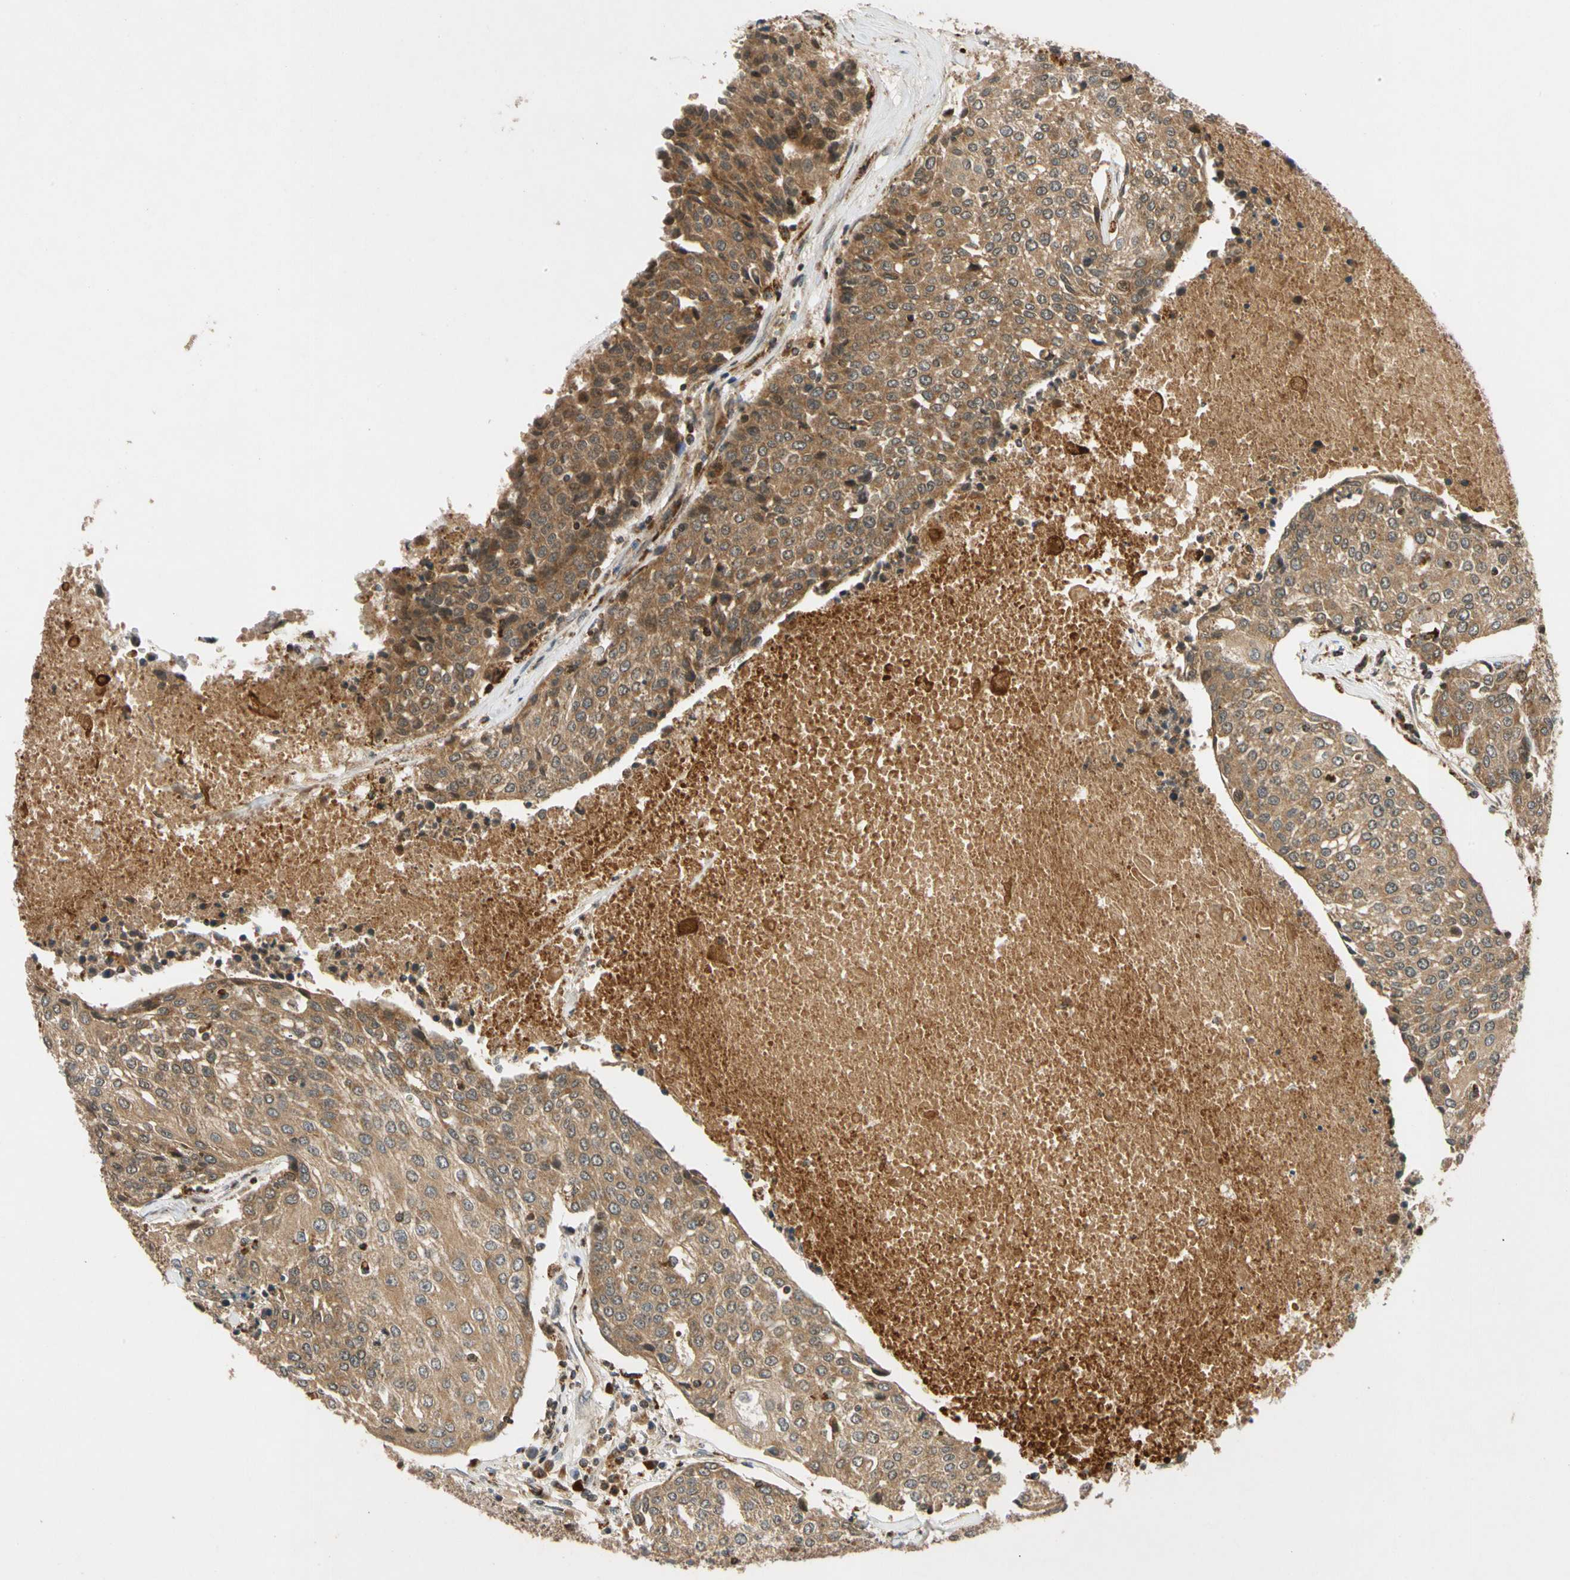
{"staining": {"intensity": "moderate", "quantity": ">75%", "location": "cytoplasmic/membranous"}, "tissue": "urothelial cancer", "cell_type": "Tumor cells", "image_type": "cancer", "snomed": [{"axis": "morphology", "description": "Urothelial carcinoma, High grade"}, {"axis": "topography", "description": "Urinary bladder"}], "caption": "IHC (DAB) staining of urothelial carcinoma (high-grade) demonstrates moderate cytoplasmic/membranous protein staining in approximately >75% of tumor cells. Nuclei are stained in blue.", "gene": "MRPS22", "patient": {"sex": "female", "age": 85}}